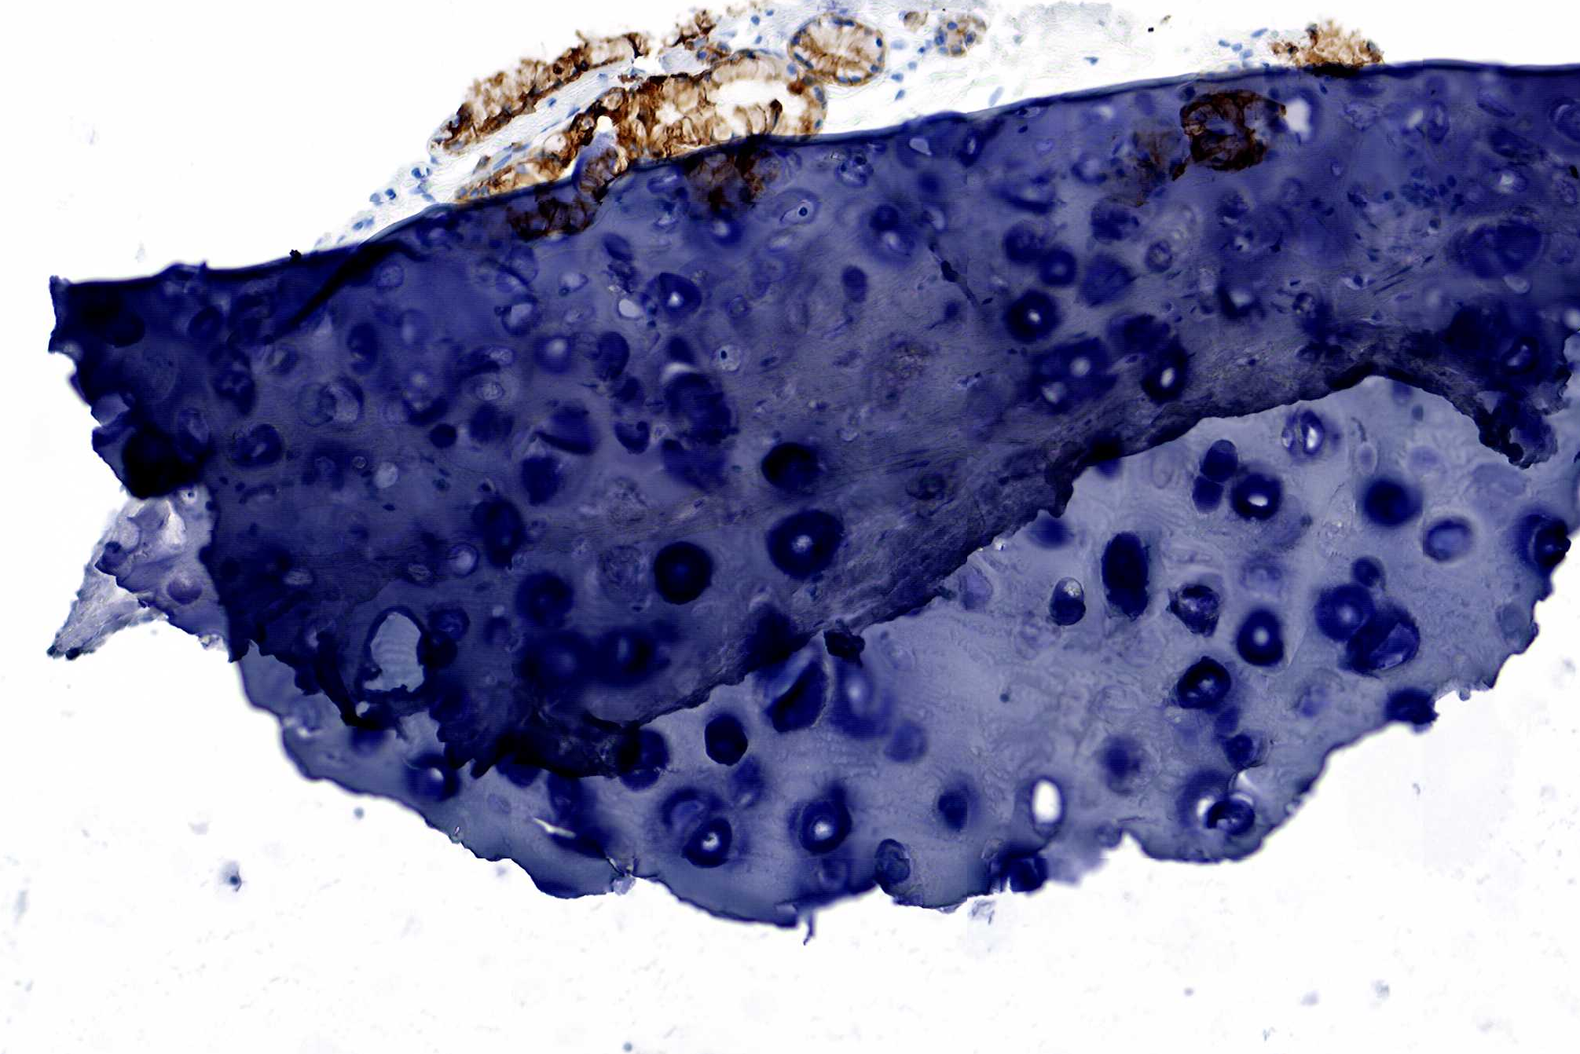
{"staining": {"intensity": "strong", "quantity": ">75%", "location": "cytoplasmic/membranous"}, "tissue": "bronchus", "cell_type": "Respiratory epithelial cells", "image_type": "normal", "snomed": [{"axis": "morphology", "description": "Normal tissue, NOS"}, {"axis": "topography", "description": "Cartilage tissue"}], "caption": "Protein staining exhibits strong cytoplasmic/membranous staining in approximately >75% of respiratory epithelial cells in unremarkable bronchus. The staining is performed using DAB brown chromogen to label protein expression. The nuclei are counter-stained blue using hematoxylin.", "gene": "KRT19", "patient": {"sex": "female", "age": 63}}